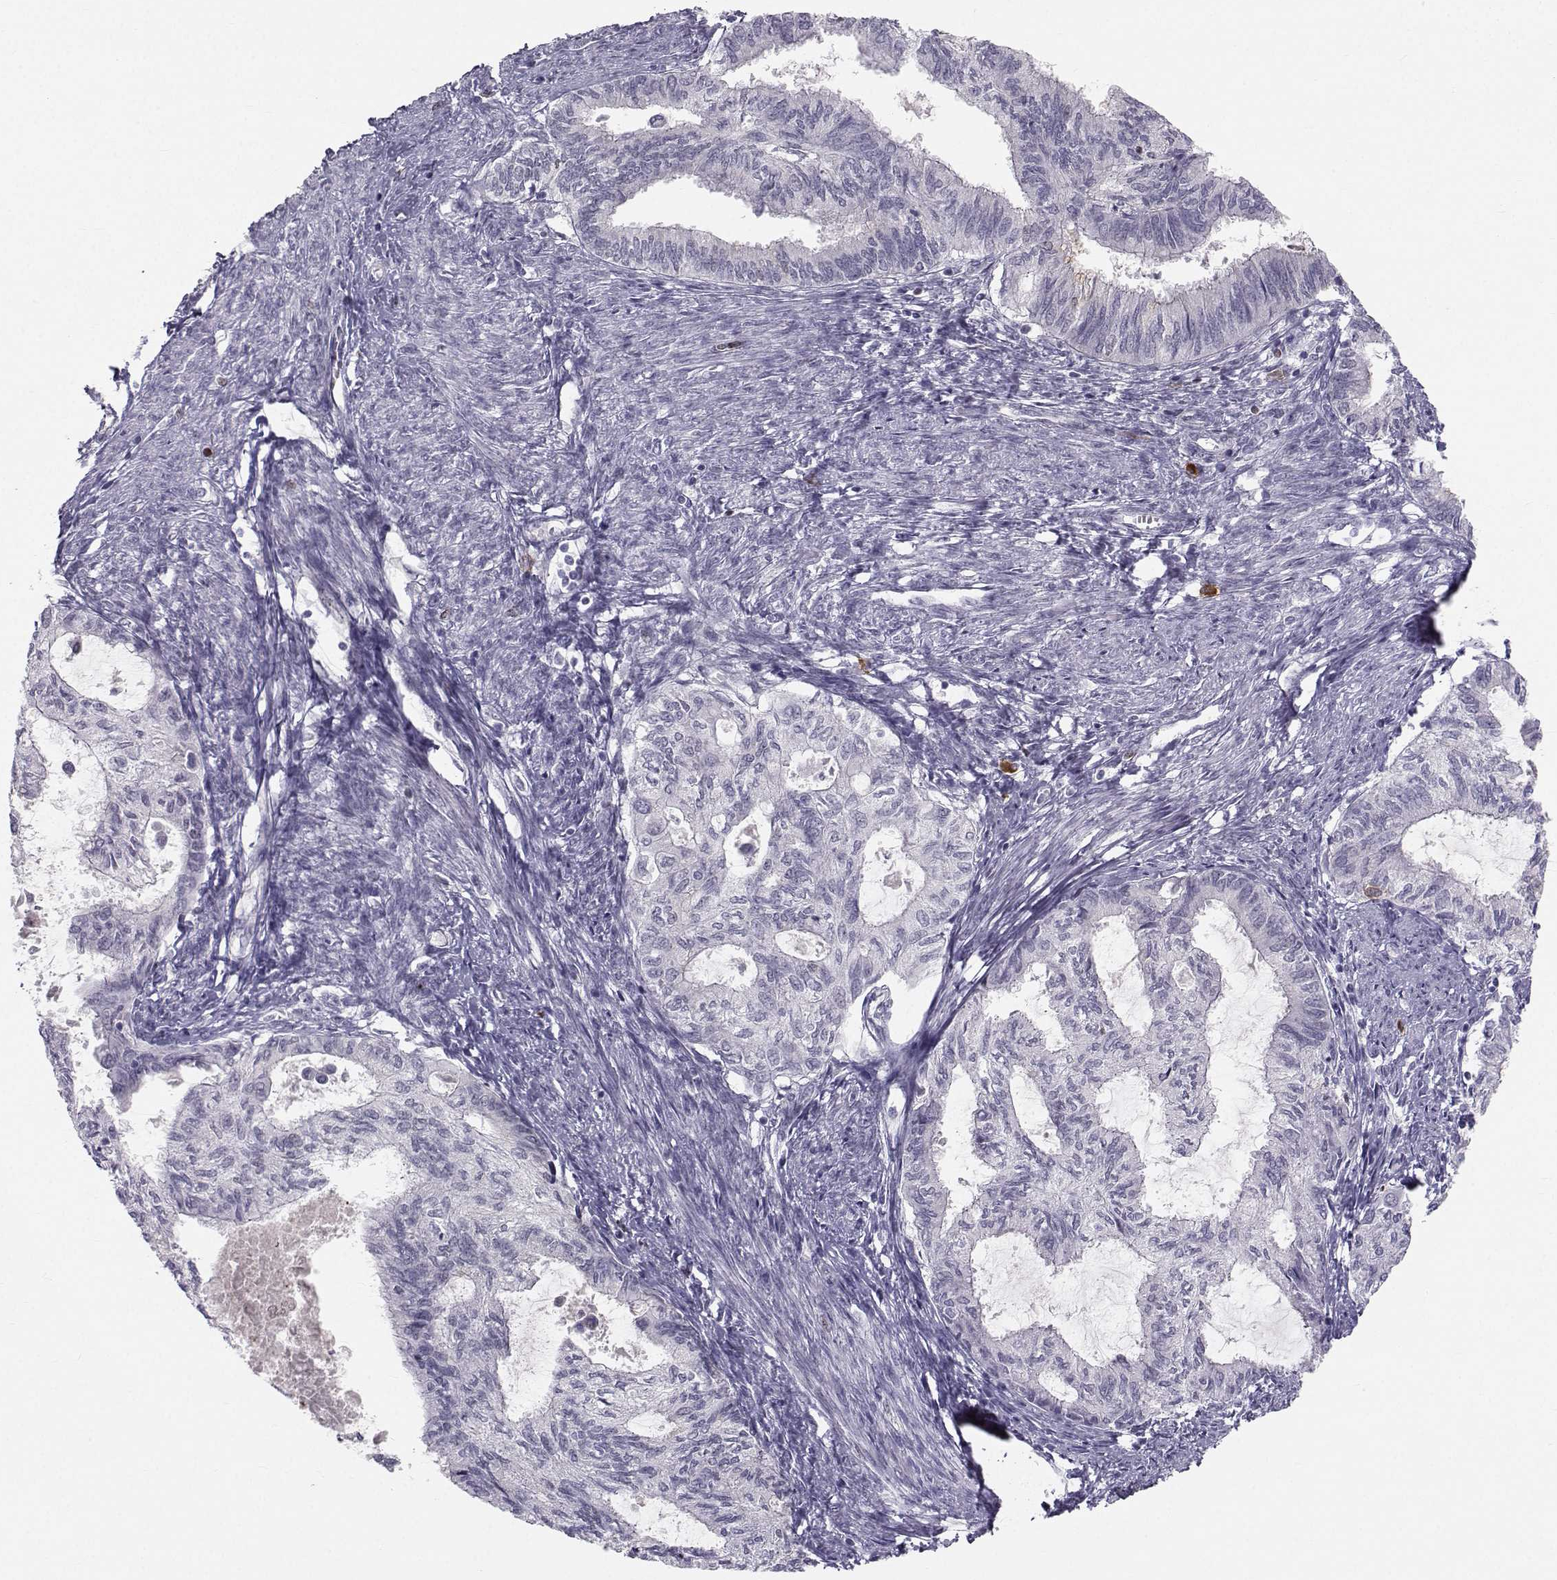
{"staining": {"intensity": "negative", "quantity": "none", "location": "none"}, "tissue": "endometrial cancer", "cell_type": "Tumor cells", "image_type": "cancer", "snomed": [{"axis": "morphology", "description": "Adenocarcinoma, NOS"}, {"axis": "topography", "description": "Endometrium"}], "caption": "High power microscopy histopathology image of an immunohistochemistry (IHC) micrograph of endometrial adenocarcinoma, revealing no significant expression in tumor cells.", "gene": "LRP8", "patient": {"sex": "female", "age": 86}}